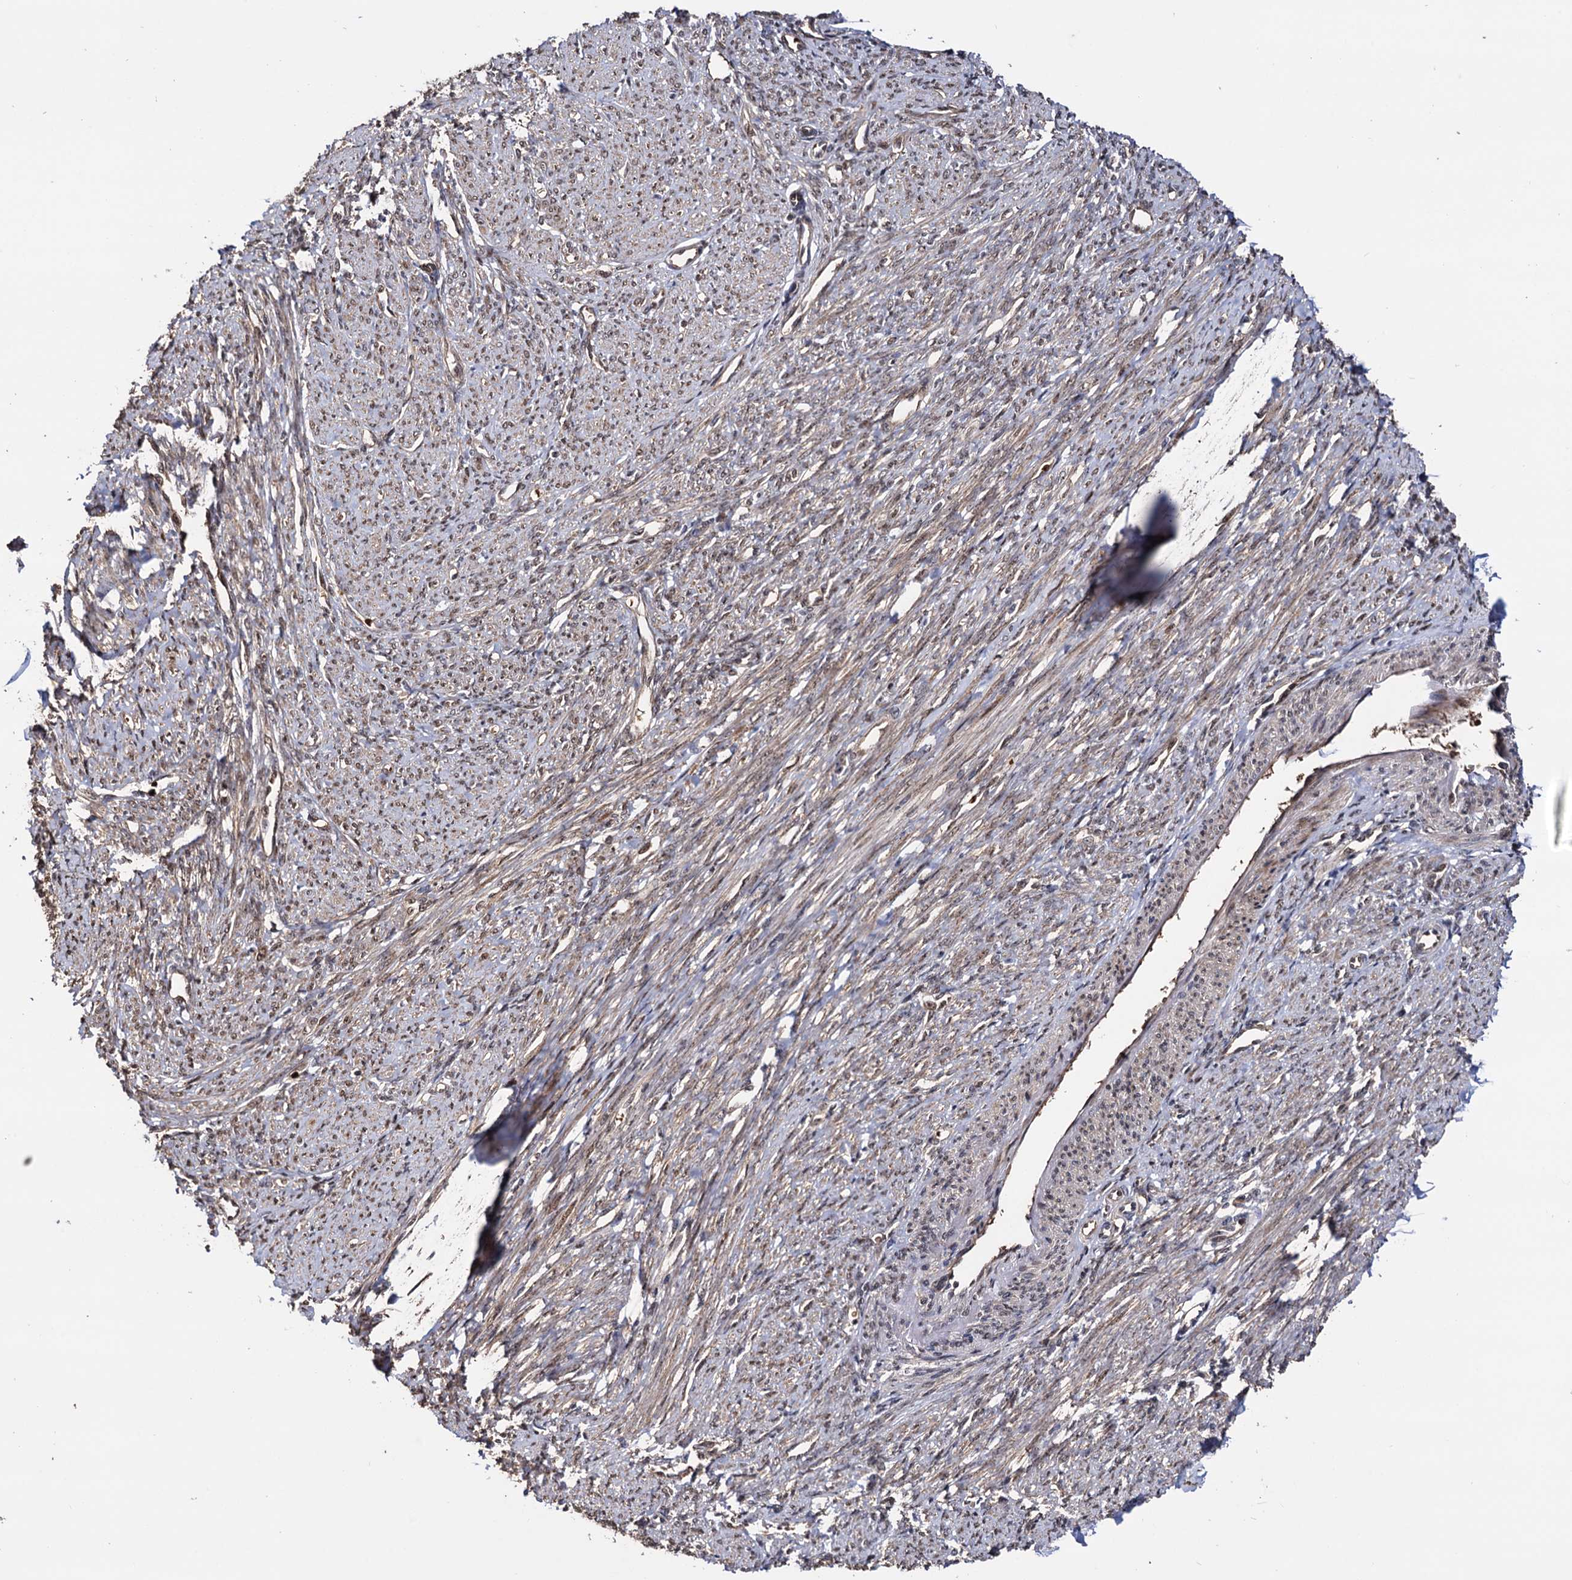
{"staining": {"intensity": "moderate", "quantity": ">75%", "location": "cytoplasmic/membranous,nuclear"}, "tissue": "smooth muscle", "cell_type": "Smooth muscle cells", "image_type": "normal", "snomed": [{"axis": "morphology", "description": "Normal tissue, NOS"}, {"axis": "topography", "description": "Smooth muscle"}, {"axis": "topography", "description": "Uterus"}], "caption": "Approximately >75% of smooth muscle cells in normal human smooth muscle display moderate cytoplasmic/membranous,nuclear protein staining as visualized by brown immunohistochemical staining.", "gene": "PIGB", "patient": {"sex": "female", "age": 59}}